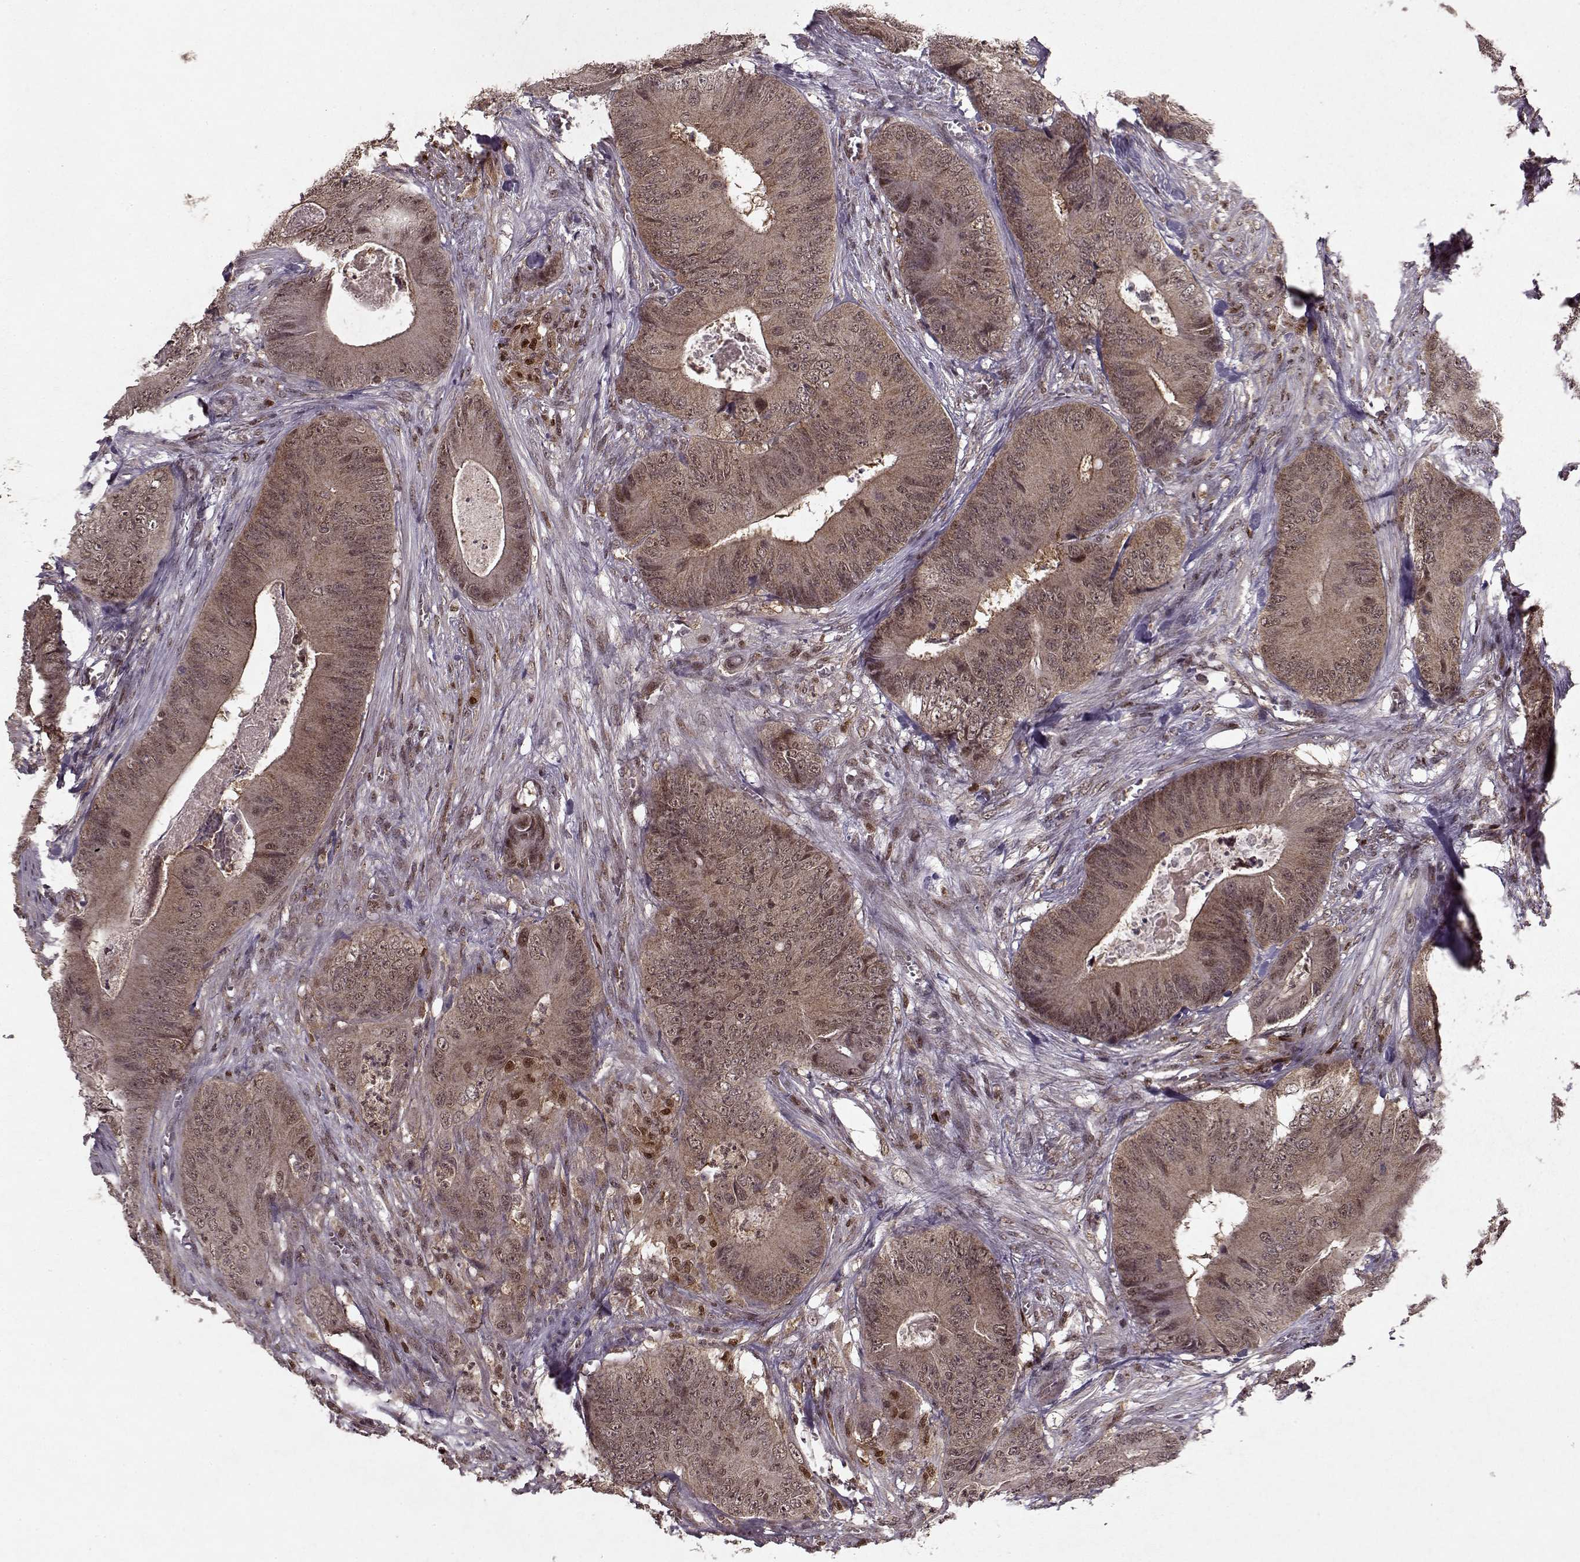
{"staining": {"intensity": "weak", "quantity": ">75%", "location": "cytoplasmic/membranous"}, "tissue": "colorectal cancer", "cell_type": "Tumor cells", "image_type": "cancer", "snomed": [{"axis": "morphology", "description": "Adenocarcinoma, NOS"}, {"axis": "topography", "description": "Colon"}], "caption": "Immunohistochemistry image of colorectal cancer (adenocarcinoma) stained for a protein (brown), which displays low levels of weak cytoplasmic/membranous staining in approximately >75% of tumor cells.", "gene": "PSMA7", "patient": {"sex": "male", "age": 84}}